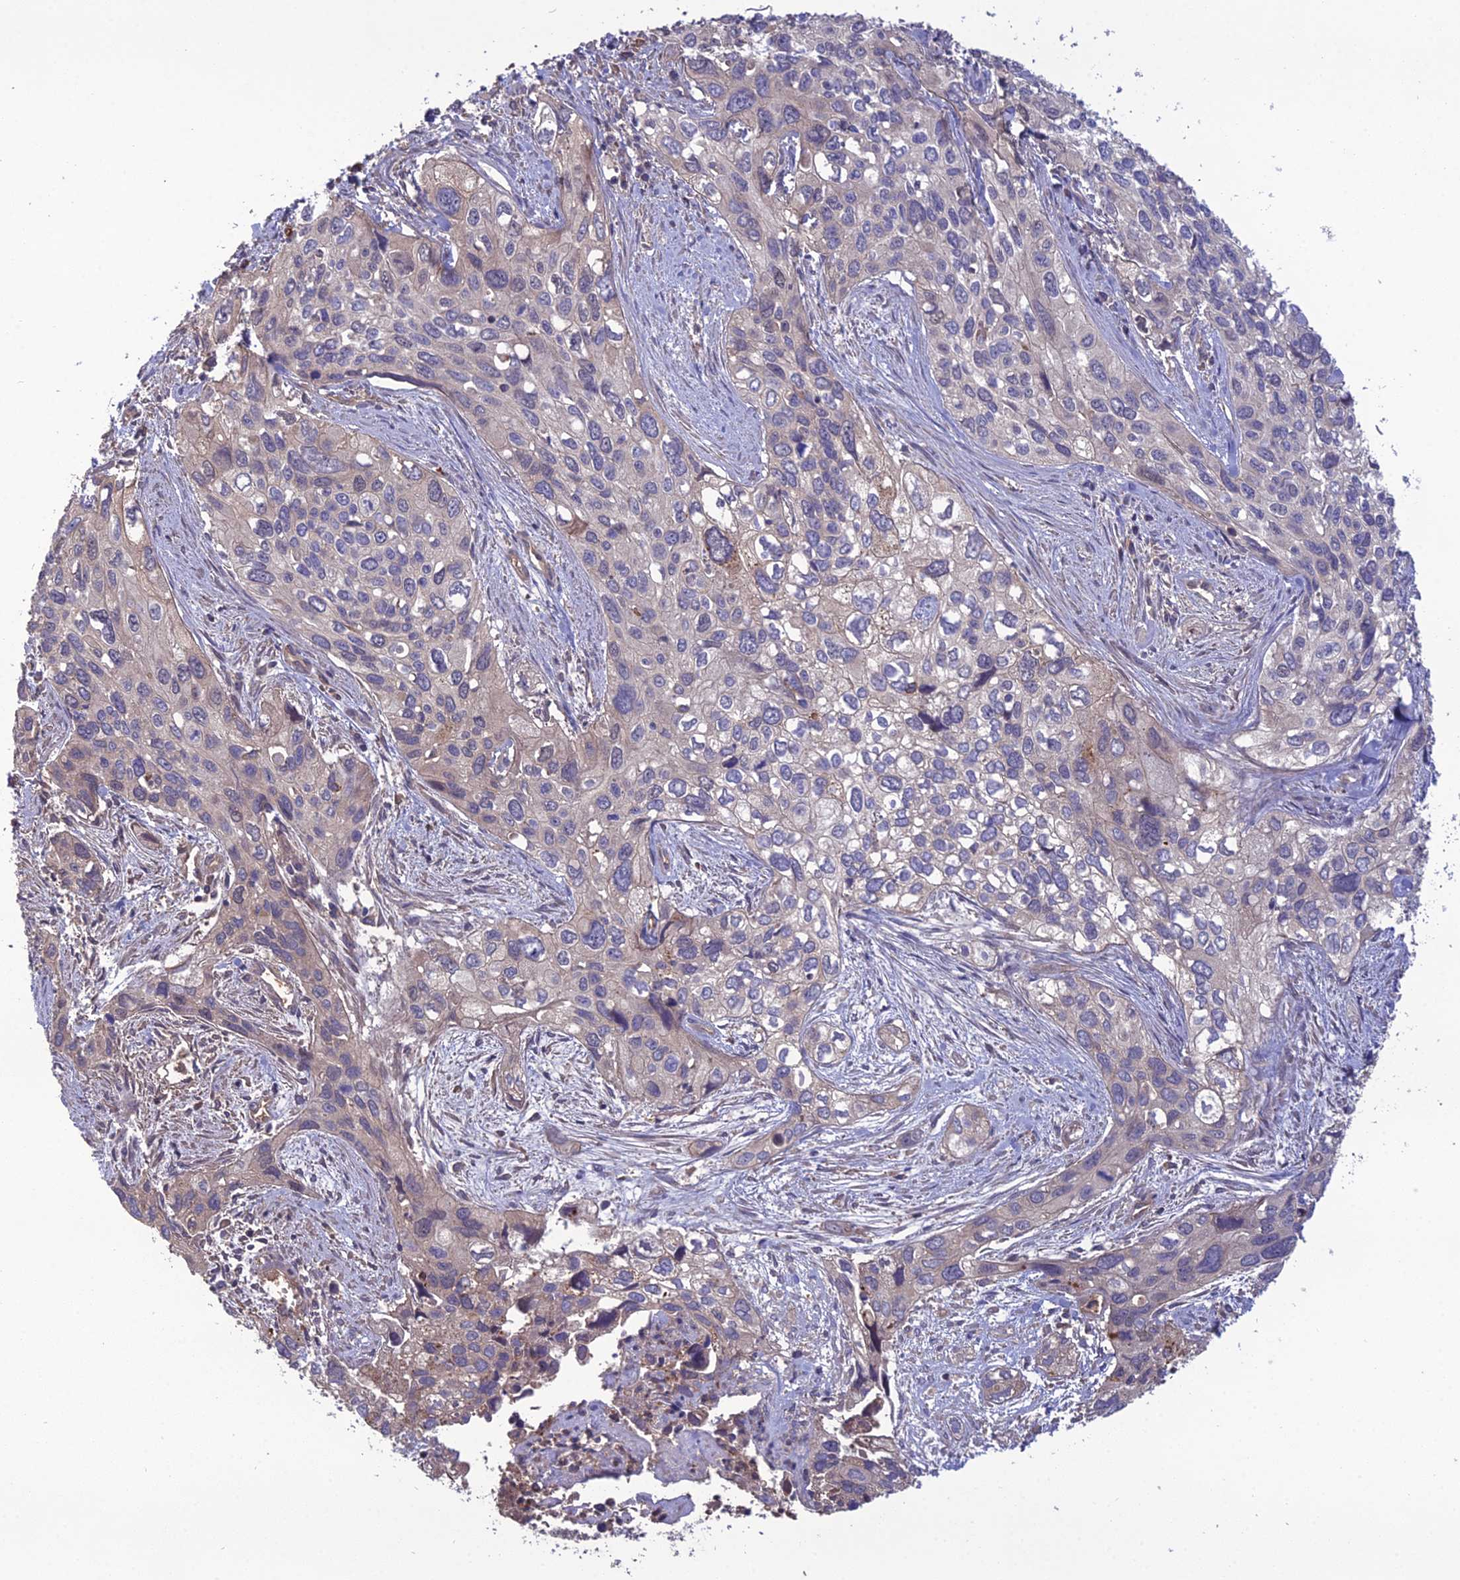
{"staining": {"intensity": "negative", "quantity": "none", "location": "none"}, "tissue": "cervical cancer", "cell_type": "Tumor cells", "image_type": "cancer", "snomed": [{"axis": "morphology", "description": "Squamous cell carcinoma, NOS"}, {"axis": "topography", "description": "Cervix"}], "caption": "IHC histopathology image of neoplastic tissue: human squamous cell carcinoma (cervical) stained with DAB (3,3'-diaminobenzidine) displays no significant protein positivity in tumor cells. The staining is performed using DAB brown chromogen with nuclei counter-stained in using hematoxylin.", "gene": "GALR2", "patient": {"sex": "female", "age": 55}}